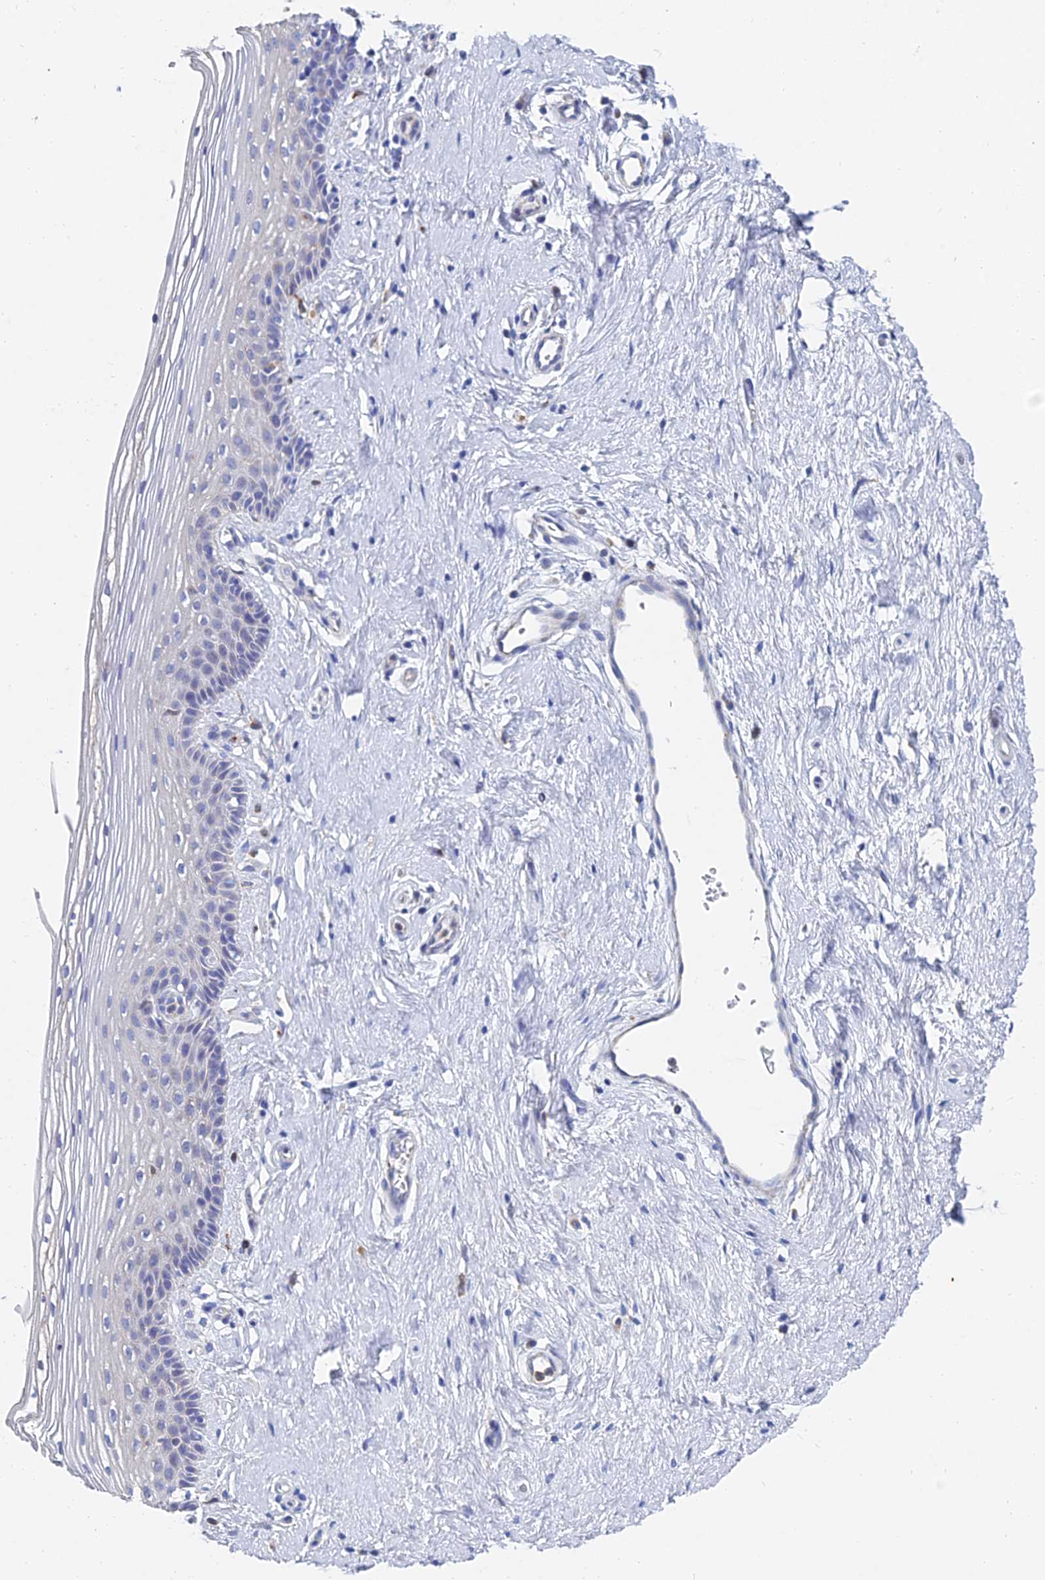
{"staining": {"intensity": "negative", "quantity": "none", "location": "none"}, "tissue": "vagina", "cell_type": "Squamous epithelial cells", "image_type": "normal", "snomed": [{"axis": "morphology", "description": "Normal tissue, NOS"}, {"axis": "topography", "description": "Vagina"}], "caption": "Vagina stained for a protein using immunohistochemistry (IHC) shows no positivity squamous epithelial cells.", "gene": "SPNS1", "patient": {"sex": "female", "age": 46}}